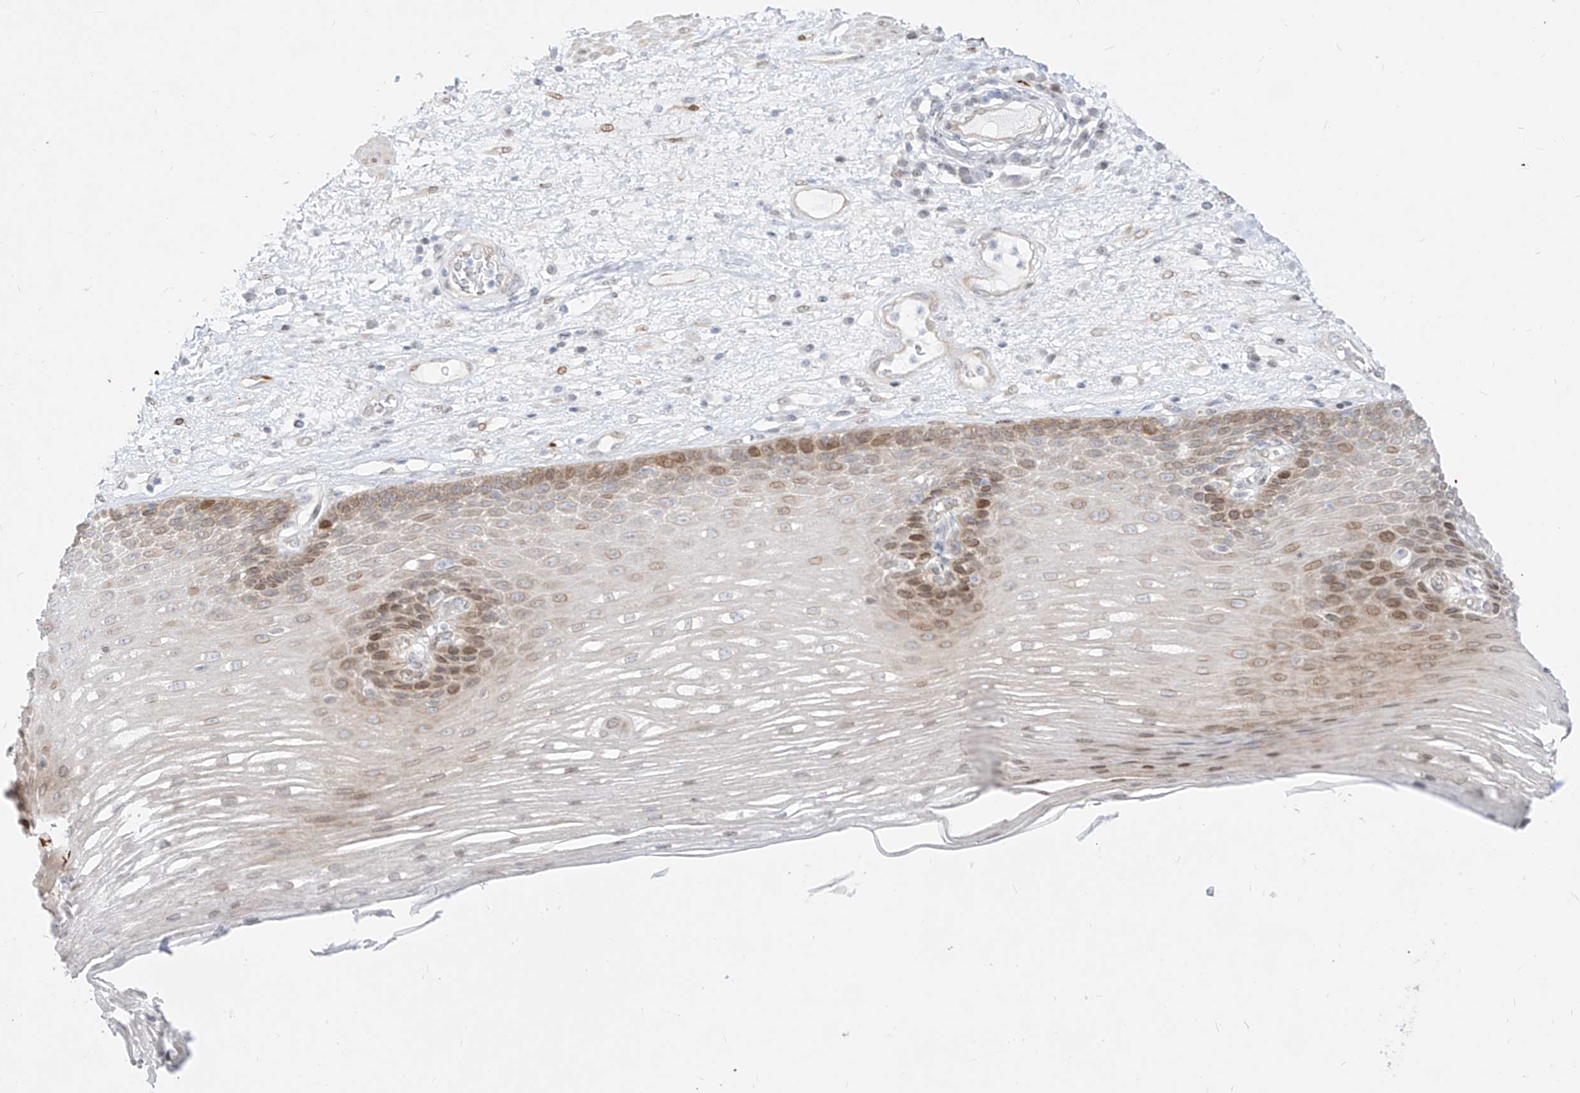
{"staining": {"intensity": "moderate", "quantity": "<25%", "location": "cytoplasmic/membranous,nuclear"}, "tissue": "esophagus", "cell_type": "Squamous epithelial cells", "image_type": "normal", "snomed": [{"axis": "morphology", "description": "Normal tissue, NOS"}, {"axis": "topography", "description": "Esophagus"}], "caption": "Esophagus stained with a brown dye demonstrates moderate cytoplasmic/membranous,nuclear positive positivity in approximately <25% of squamous epithelial cells.", "gene": "NHSL1", "patient": {"sex": "male", "age": 62}}